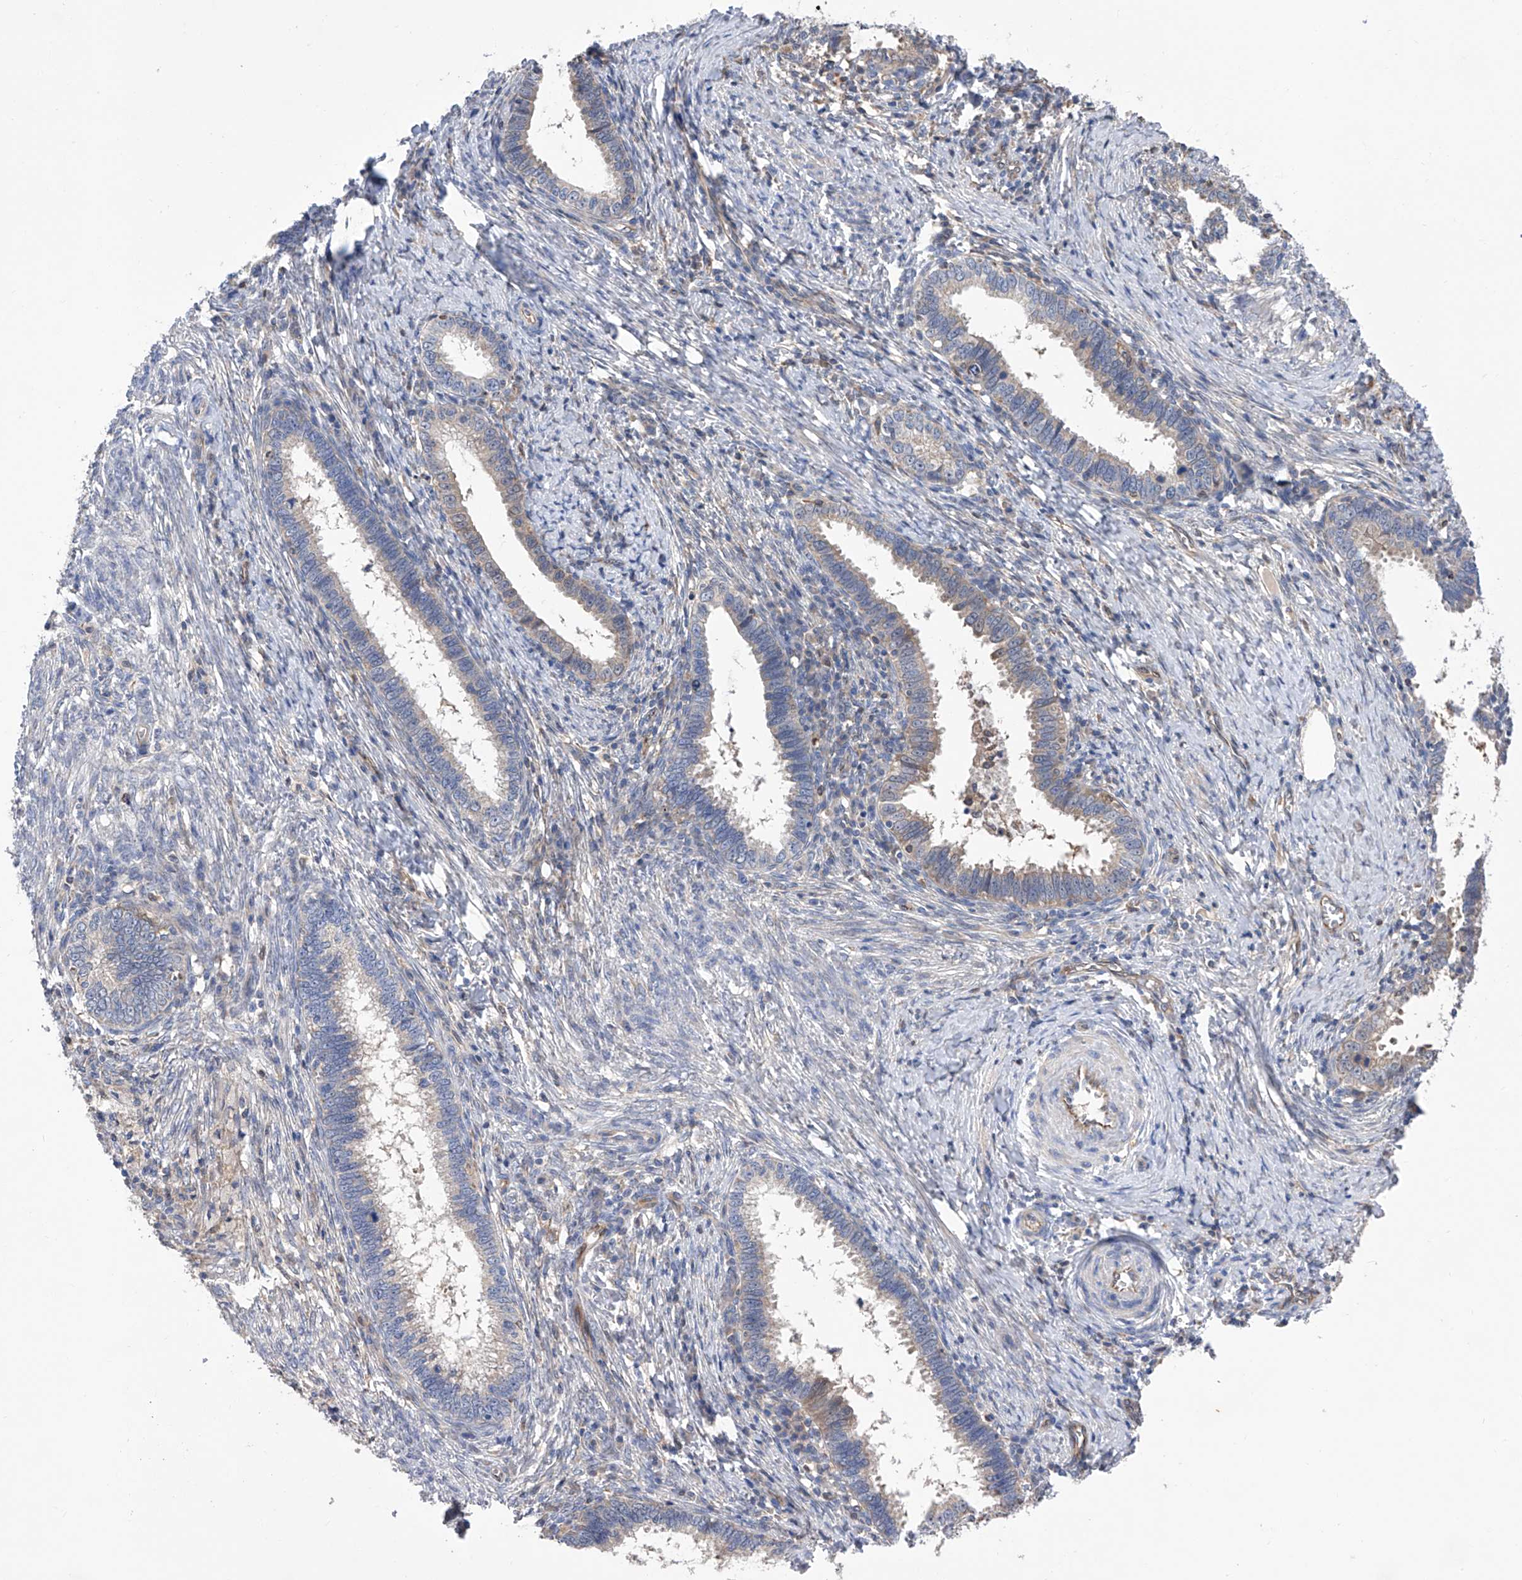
{"staining": {"intensity": "weak", "quantity": "25%-75%", "location": "cytoplasmic/membranous"}, "tissue": "cervical cancer", "cell_type": "Tumor cells", "image_type": "cancer", "snomed": [{"axis": "morphology", "description": "Adenocarcinoma, NOS"}, {"axis": "topography", "description": "Cervix"}], "caption": "Immunohistochemistry photomicrograph of neoplastic tissue: cervical cancer stained using immunohistochemistry displays low levels of weak protein expression localized specifically in the cytoplasmic/membranous of tumor cells, appearing as a cytoplasmic/membranous brown color.", "gene": "SPATA20", "patient": {"sex": "female", "age": 36}}